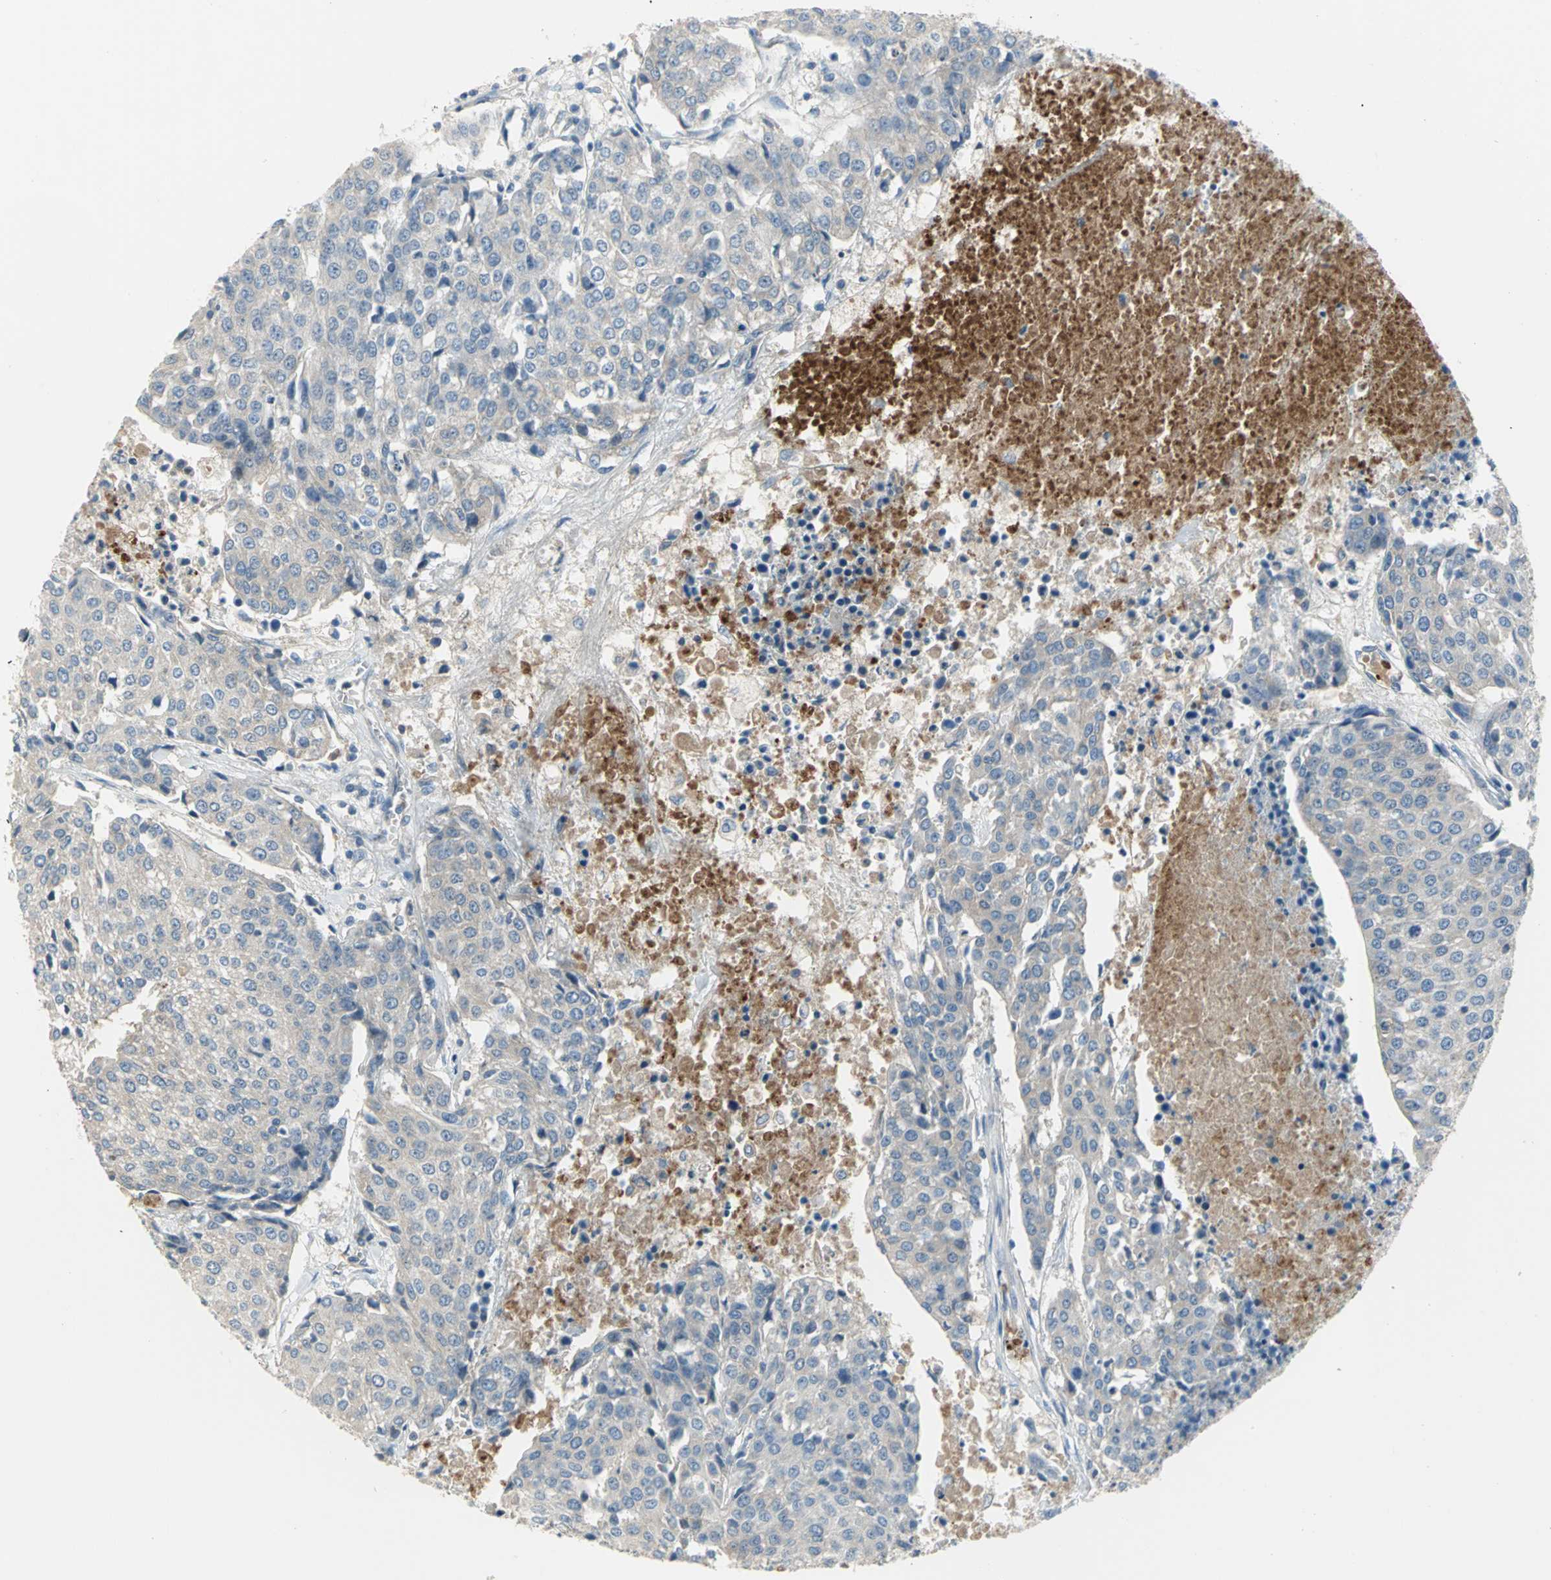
{"staining": {"intensity": "weak", "quantity": "25%-75%", "location": "cytoplasmic/membranous"}, "tissue": "urothelial cancer", "cell_type": "Tumor cells", "image_type": "cancer", "snomed": [{"axis": "morphology", "description": "Urothelial carcinoma, High grade"}, {"axis": "topography", "description": "Urinary bladder"}], "caption": "Tumor cells exhibit low levels of weak cytoplasmic/membranous staining in approximately 25%-75% of cells in high-grade urothelial carcinoma.", "gene": "ZIC1", "patient": {"sex": "female", "age": 85}}